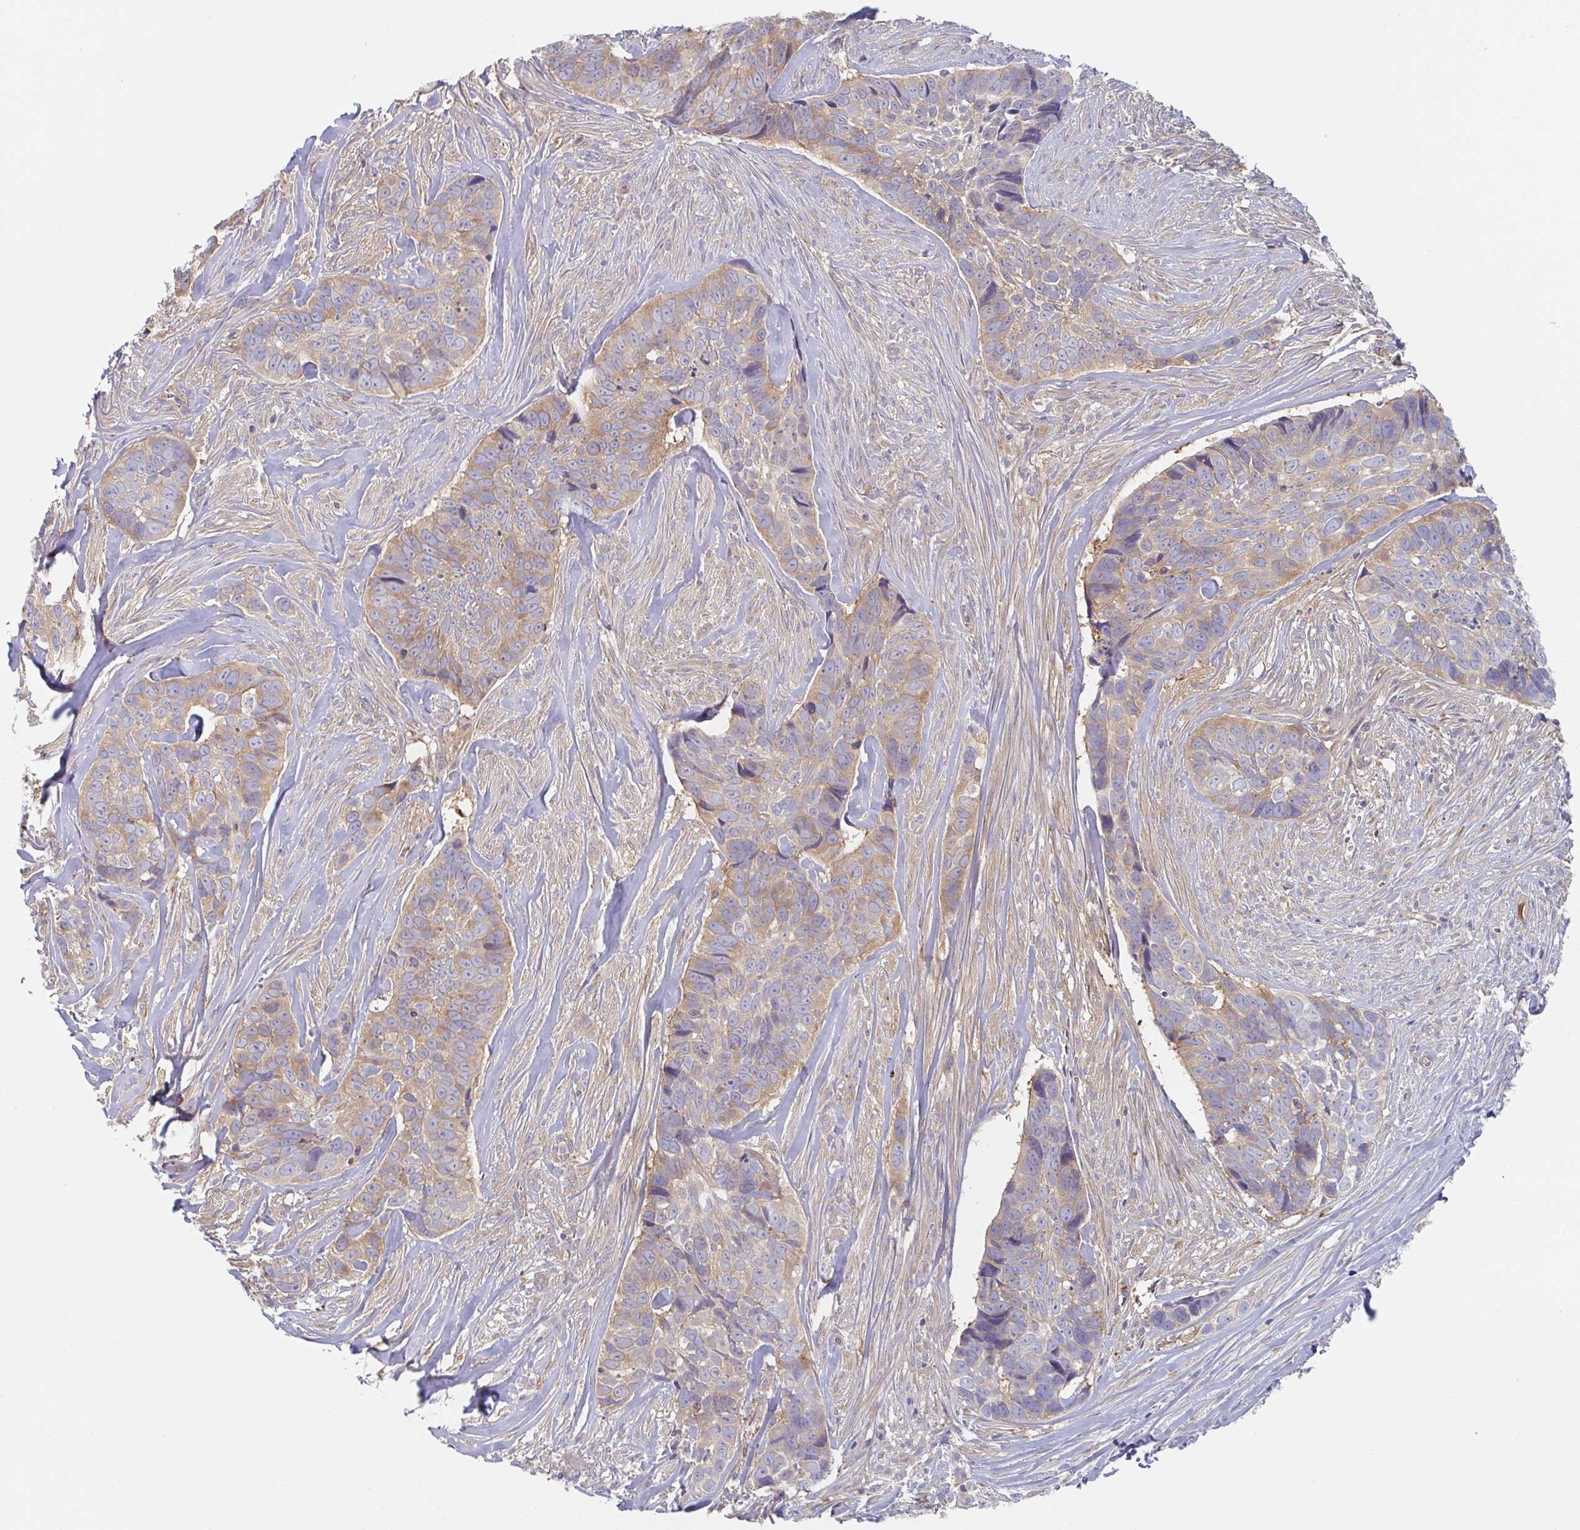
{"staining": {"intensity": "moderate", "quantity": "25%-75%", "location": "cytoplasmic/membranous"}, "tissue": "skin cancer", "cell_type": "Tumor cells", "image_type": "cancer", "snomed": [{"axis": "morphology", "description": "Basal cell carcinoma"}, {"axis": "topography", "description": "Skin"}], "caption": "Immunohistochemical staining of skin cancer (basal cell carcinoma) exhibits moderate cytoplasmic/membranous protein expression in about 25%-75% of tumor cells.", "gene": "AMPD2", "patient": {"sex": "female", "age": 82}}